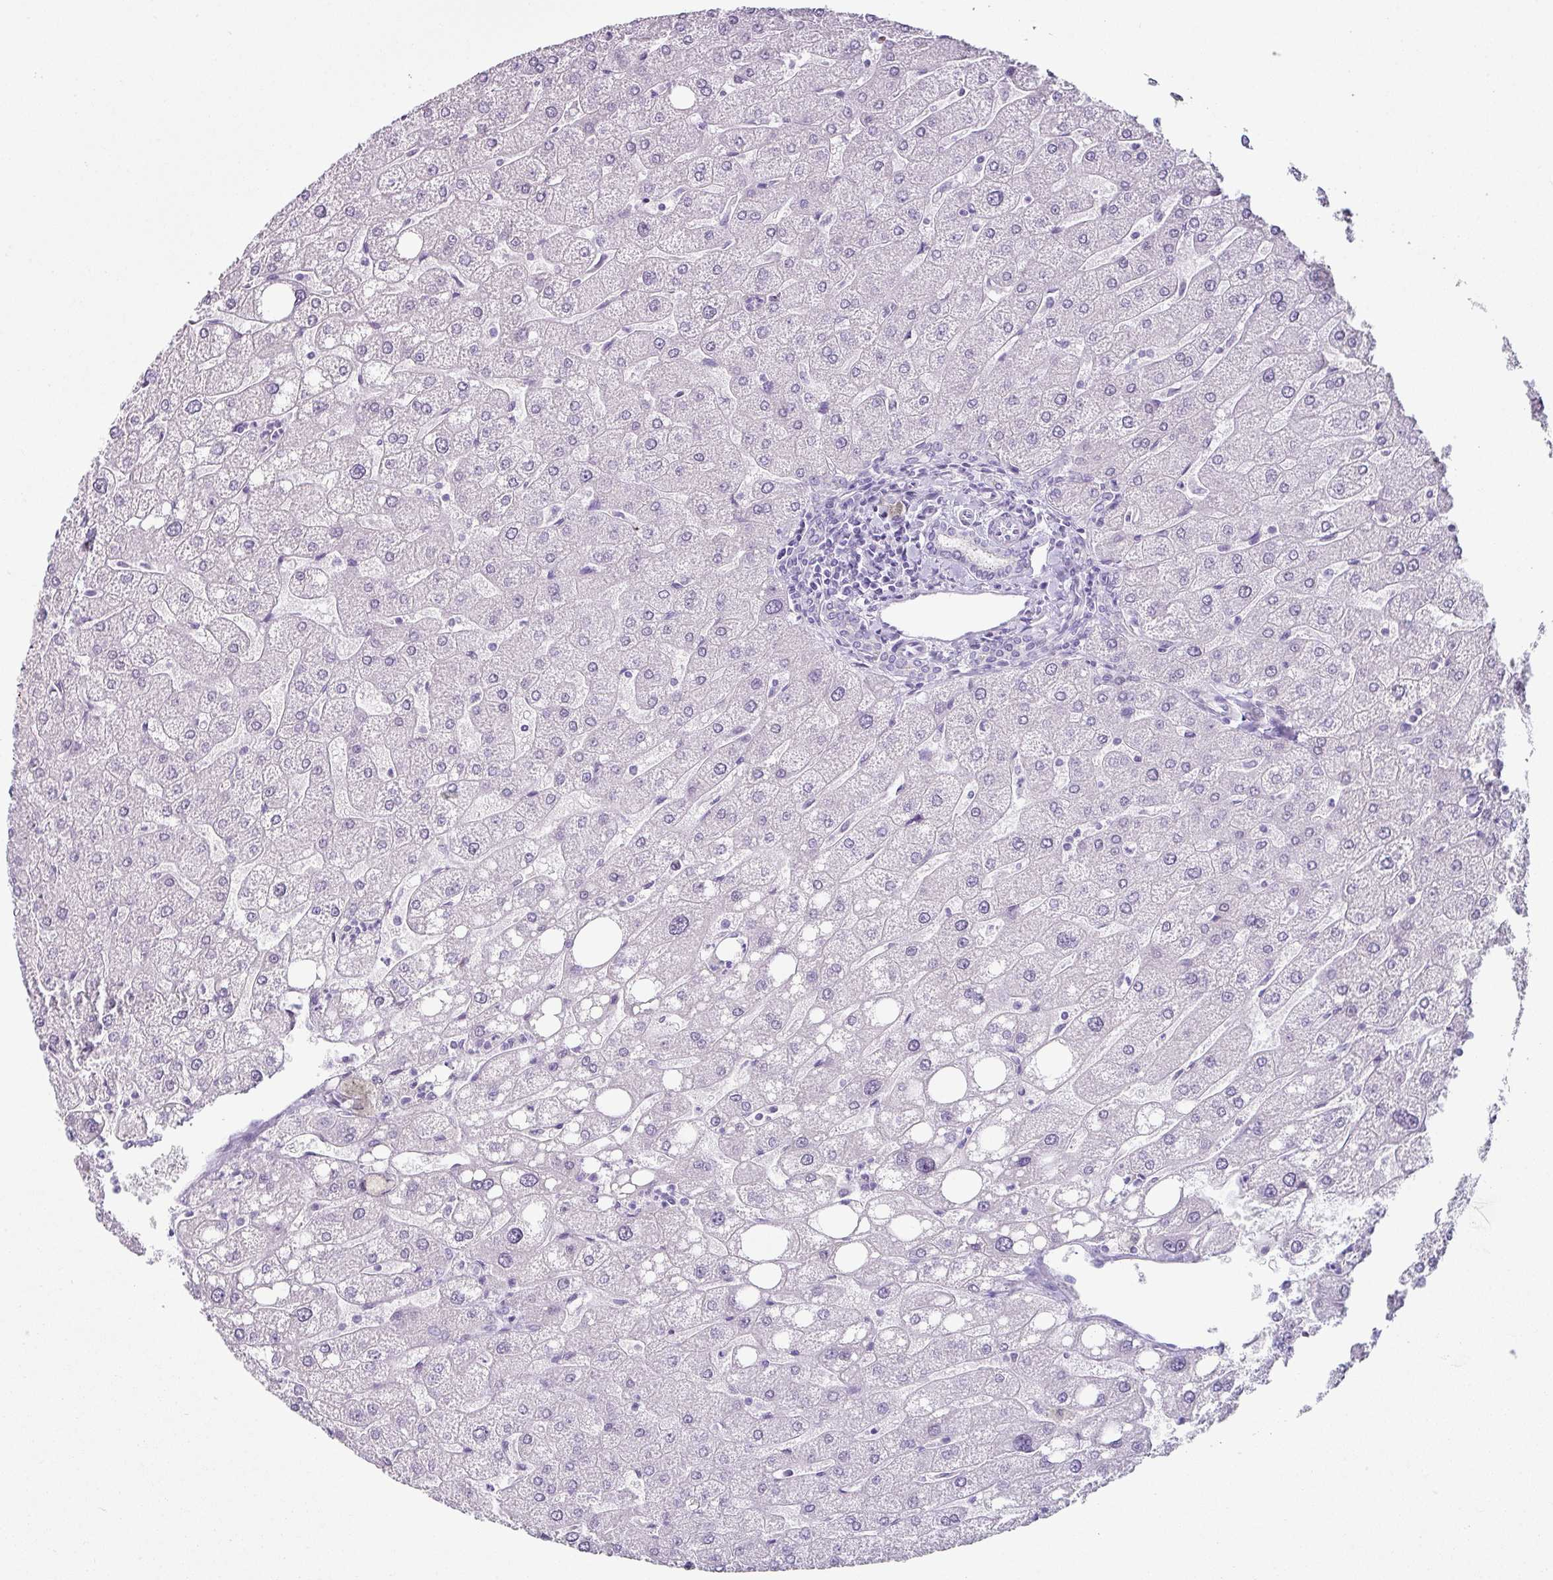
{"staining": {"intensity": "negative", "quantity": "none", "location": "none"}, "tissue": "liver", "cell_type": "Cholangiocytes", "image_type": "normal", "snomed": [{"axis": "morphology", "description": "Normal tissue, NOS"}, {"axis": "topography", "description": "Liver"}], "caption": "Cholangiocytes are negative for brown protein staining in benign liver. Brightfield microscopy of immunohistochemistry stained with DAB (brown) and hematoxylin (blue), captured at high magnification.", "gene": "TRA2A", "patient": {"sex": "male", "age": 67}}